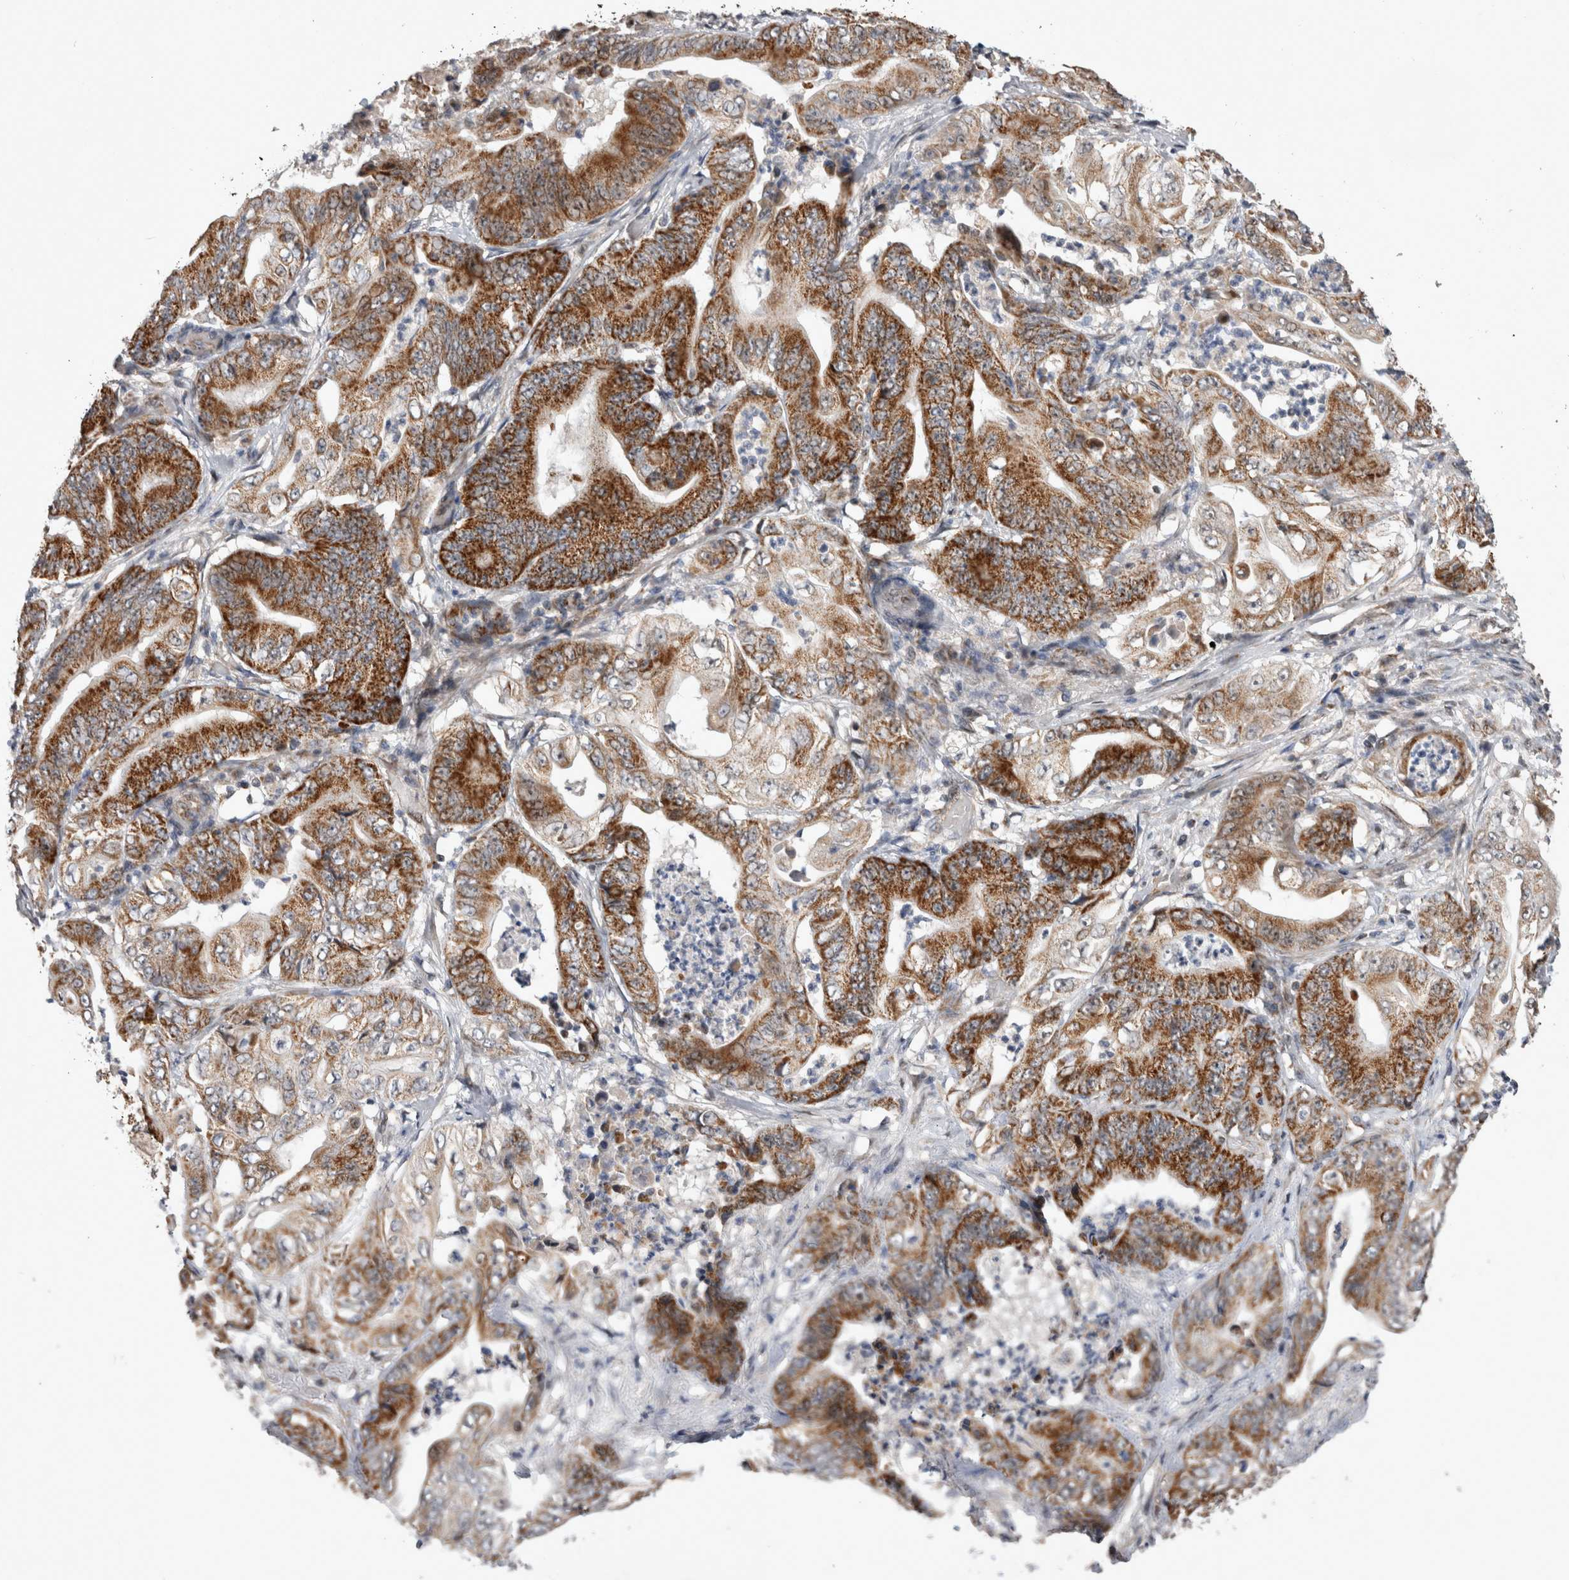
{"staining": {"intensity": "strong", "quantity": ">75%", "location": "cytoplasmic/membranous"}, "tissue": "stomach cancer", "cell_type": "Tumor cells", "image_type": "cancer", "snomed": [{"axis": "morphology", "description": "Adenocarcinoma, NOS"}, {"axis": "topography", "description": "Stomach"}], "caption": "A photomicrograph of human stomach cancer (adenocarcinoma) stained for a protein shows strong cytoplasmic/membranous brown staining in tumor cells.", "gene": "MRPL37", "patient": {"sex": "female", "age": 73}}